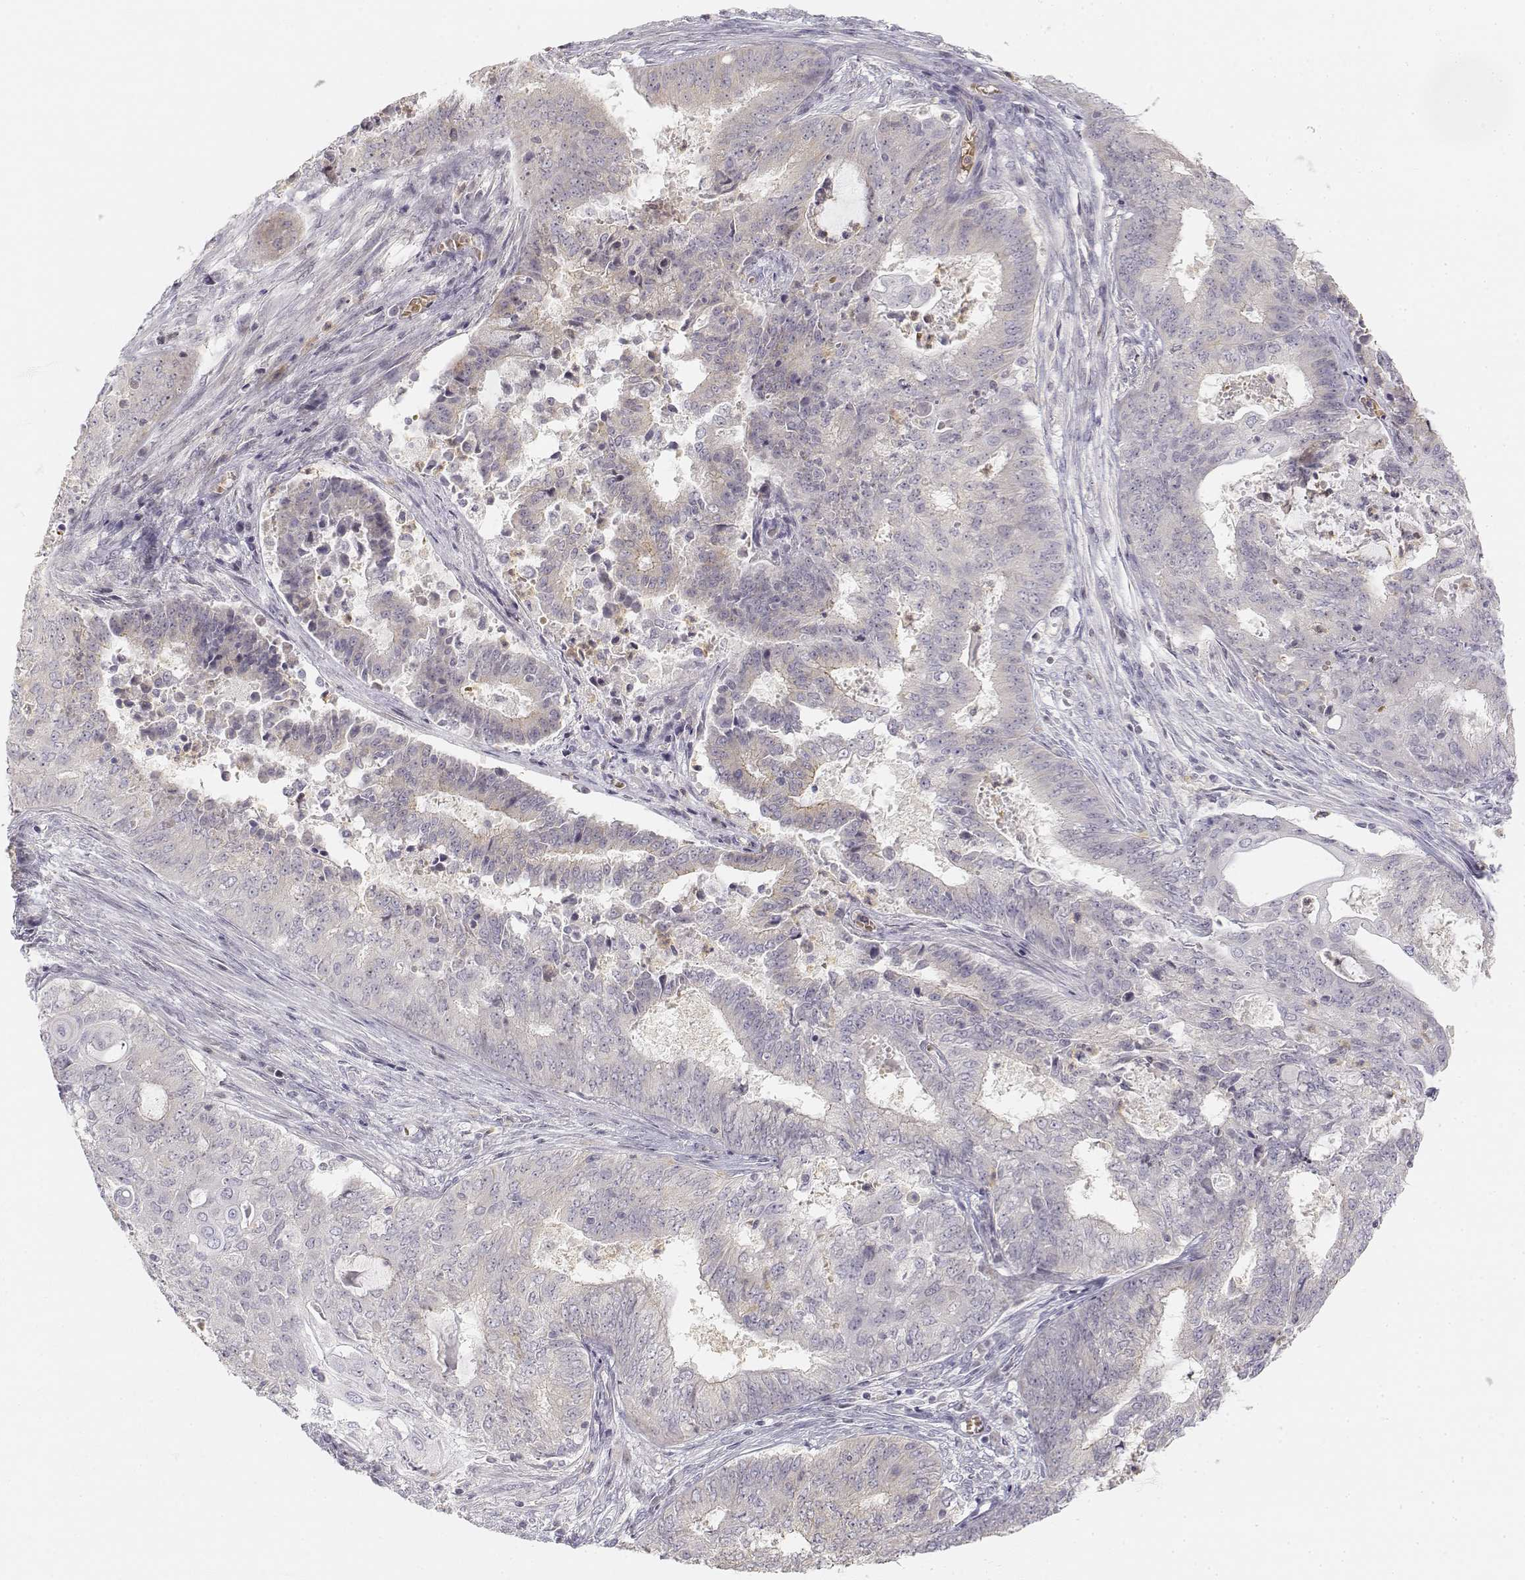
{"staining": {"intensity": "negative", "quantity": "none", "location": "none"}, "tissue": "endometrial cancer", "cell_type": "Tumor cells", "image_type": "cancer", "snomed": [{"axis": "morphology", "description": "Adenocarcinoma, NOS"}, {"axis": "topography", "description": "Endometrium"}], "caption": "Adenocarcinoma (endometrial) was stained to show a protein in brown. There is no significant staining in tumor cells.", "gene": "GLIPR1L2", "patient": {"sex": "female", "age": 62}}